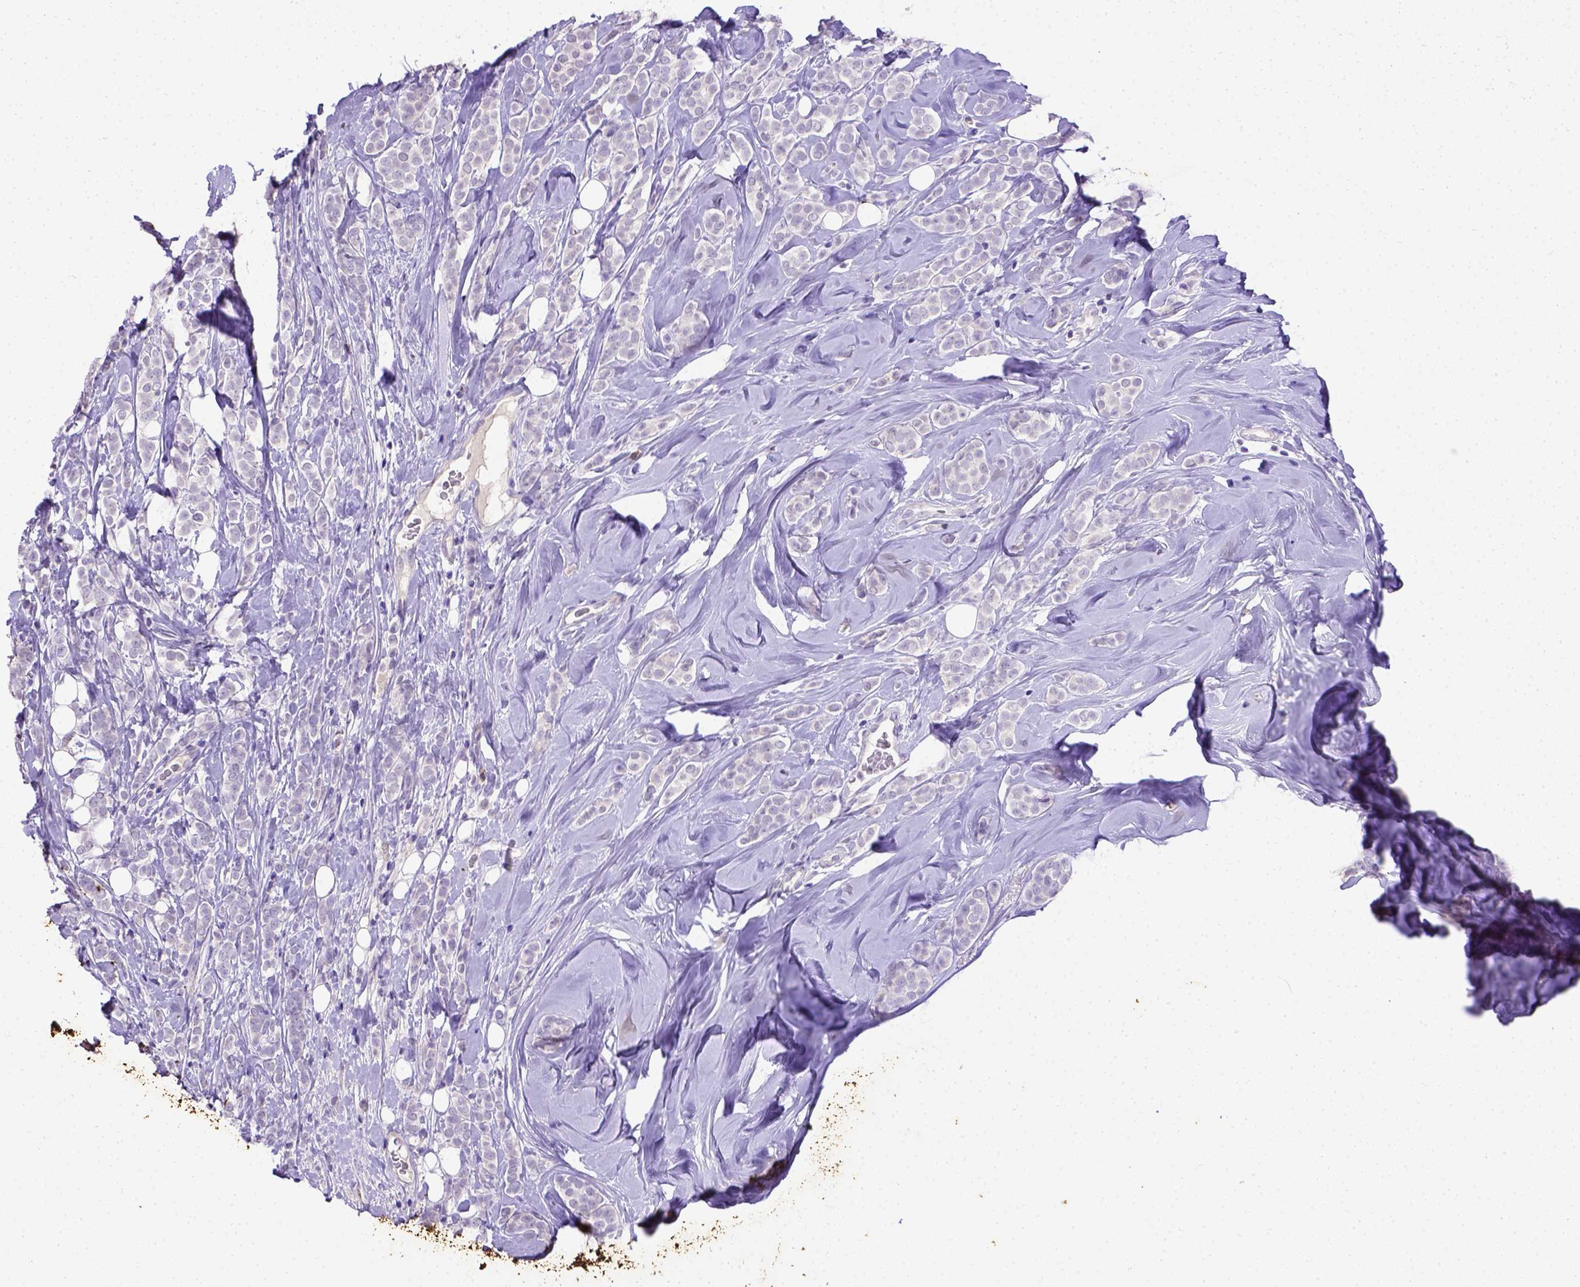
{"staining": {"intensity": "negative", "quantity": "none", "location": "none"}, "tissue": "breast cancer", "cell_type": "Tumor cells", "image_type": "cancer", "snomed": [{"axis": "morphology", "description": "Lobular carcinoma"}, {"axis": "topography", "description": "Breast"}], "caption": "DAB immunohistochemical staining of breast cancer (lobular carcinoma) displays no significant positivity in tumor cells.", "gene": "B3GAT1", "patient": {"sex": "female", "age": 49}}